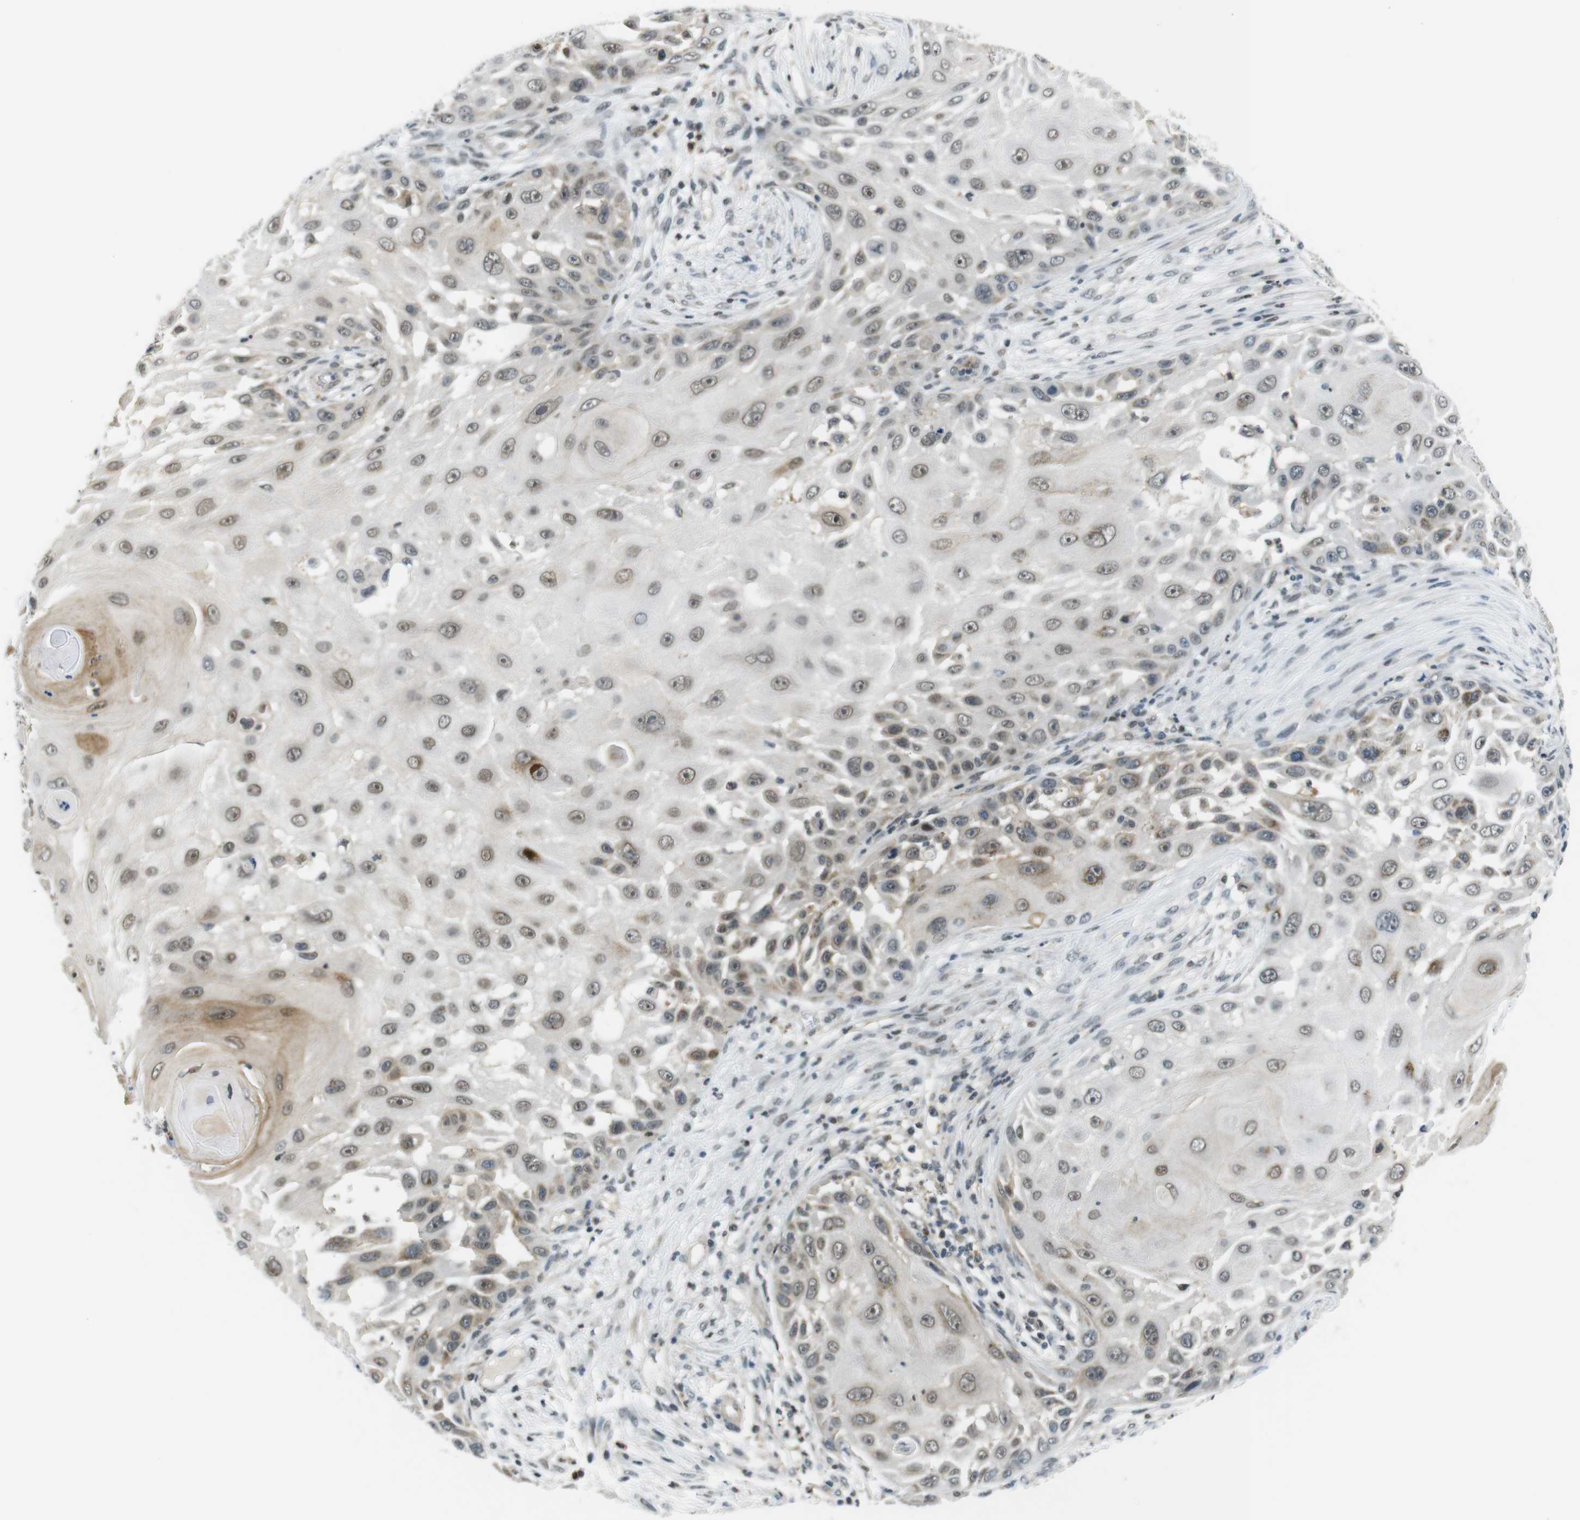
{"staining": {"intensity": "weak", "quantity": "25%-75%", "location": "cytoplasmic/membranous,nuclear"}, "tissue": "skin cancer", "cell_type": "Tumor cells", "image_type": "cancer", "snomed": [{"axis": "morphology", "description": "Squamous cell carcinoma, NOS"}, {"axis": "topography", "description": "Skin"}], "caption": "Immunohistochemical staining of skin cancer displays low levels of weak cytoplasmic/membranous and nuclear protein expression in approximately 25%-75% of tumor cells.", "gene": "USP7", "patient": {"sex": "female", "age": 44}}